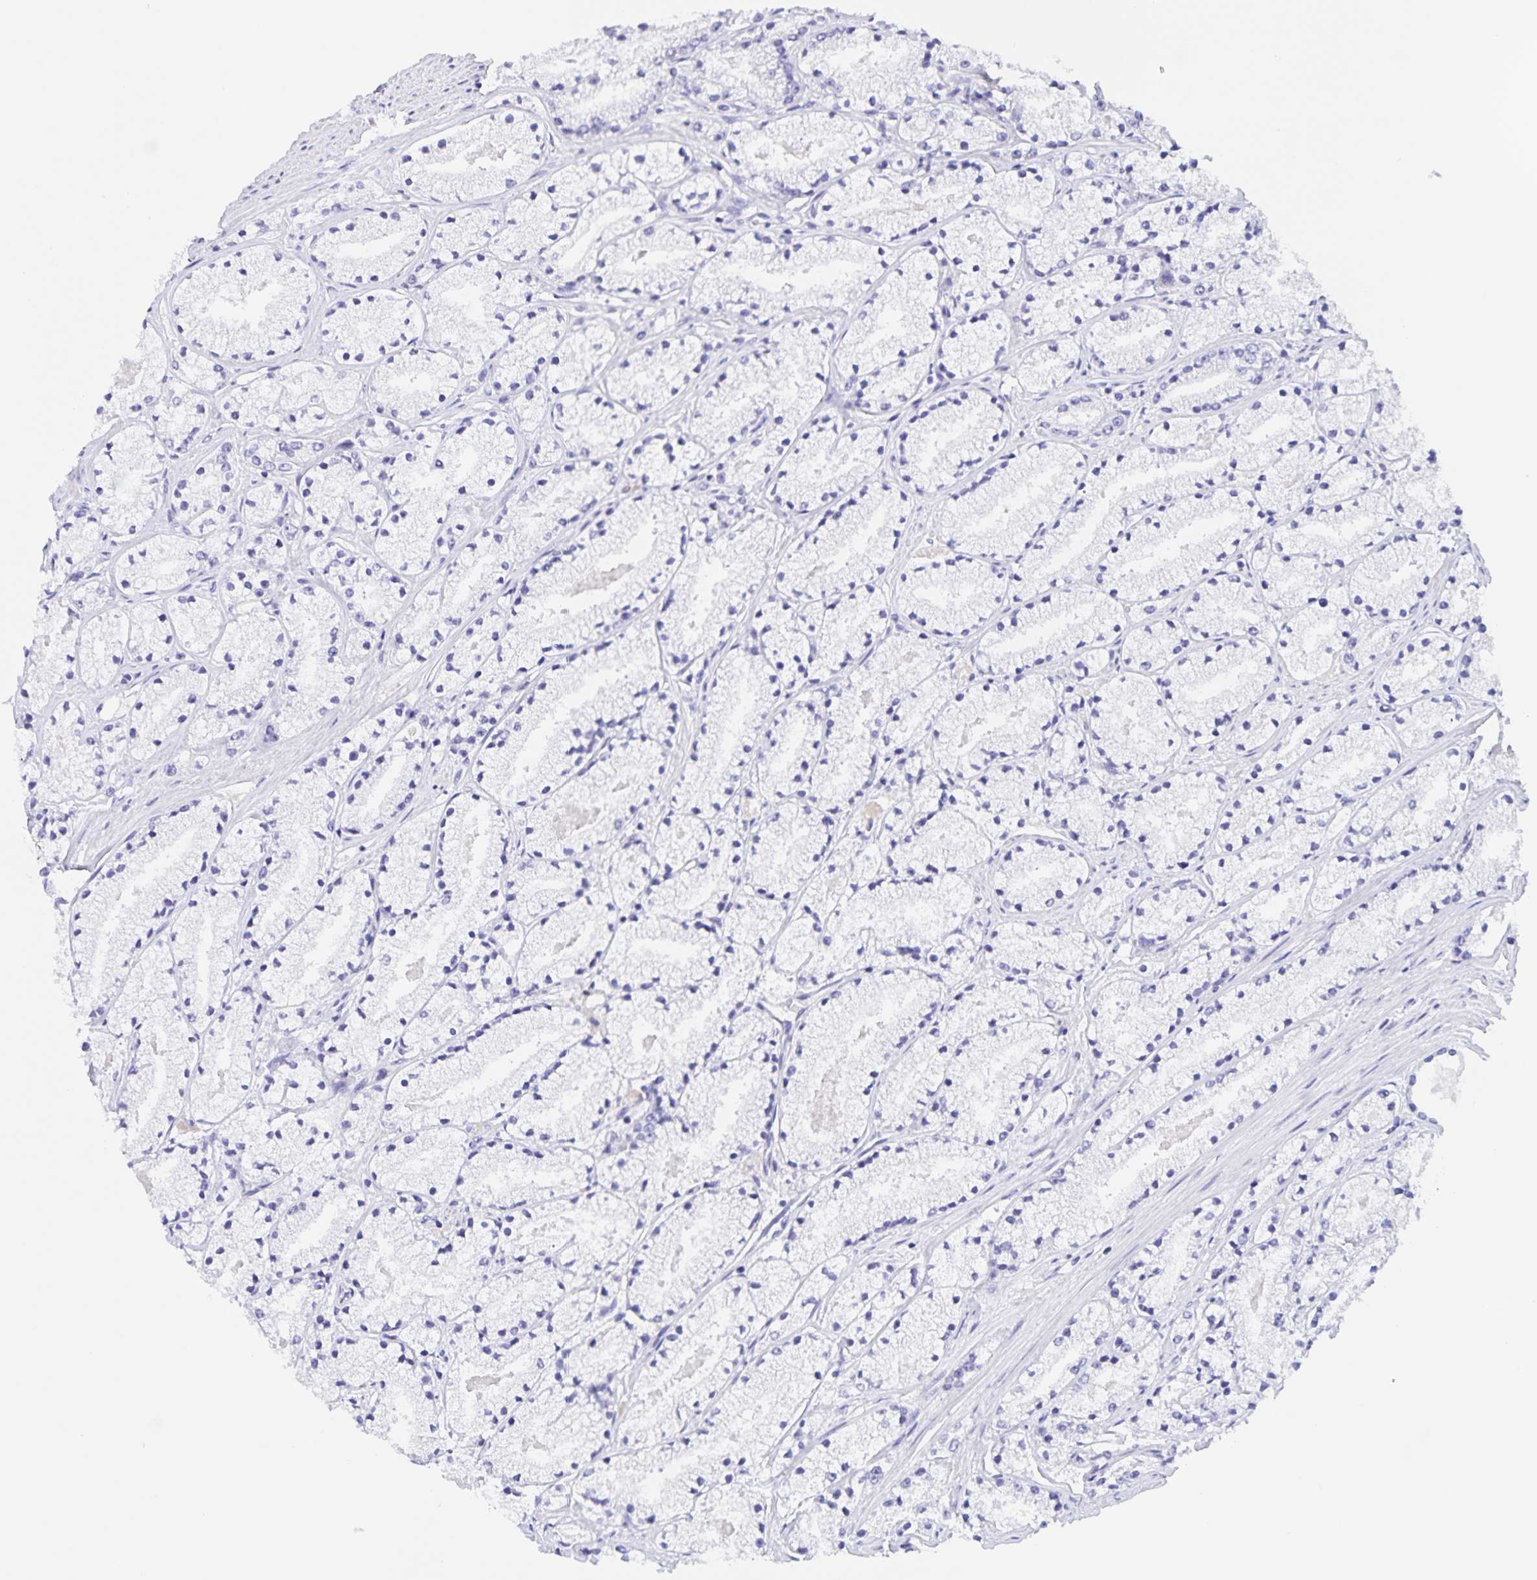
{"staining": {"intensity": "negative", "quantity": "none", "location": "none"}, "tissue": "prostate cancer", "cell_type": "Tumor cells", "image_type": "cancer", "snomed": [{"axis": "morphology", "description": "Adenocarcinoma, High grade"}, {"axis": "topography", "description": "Prostate"}], "caption": "Protein analysis of prostate cancer (high-grade adenocarcinoma) demonstrates no significant staining in tumor cells. (DAB (3,3'-diaminobenzidine) immunohistochemistry with hematoxylin counter stain).", "gene": "TGIF2LX", "patient": {"sex": "male", "age": 63}}